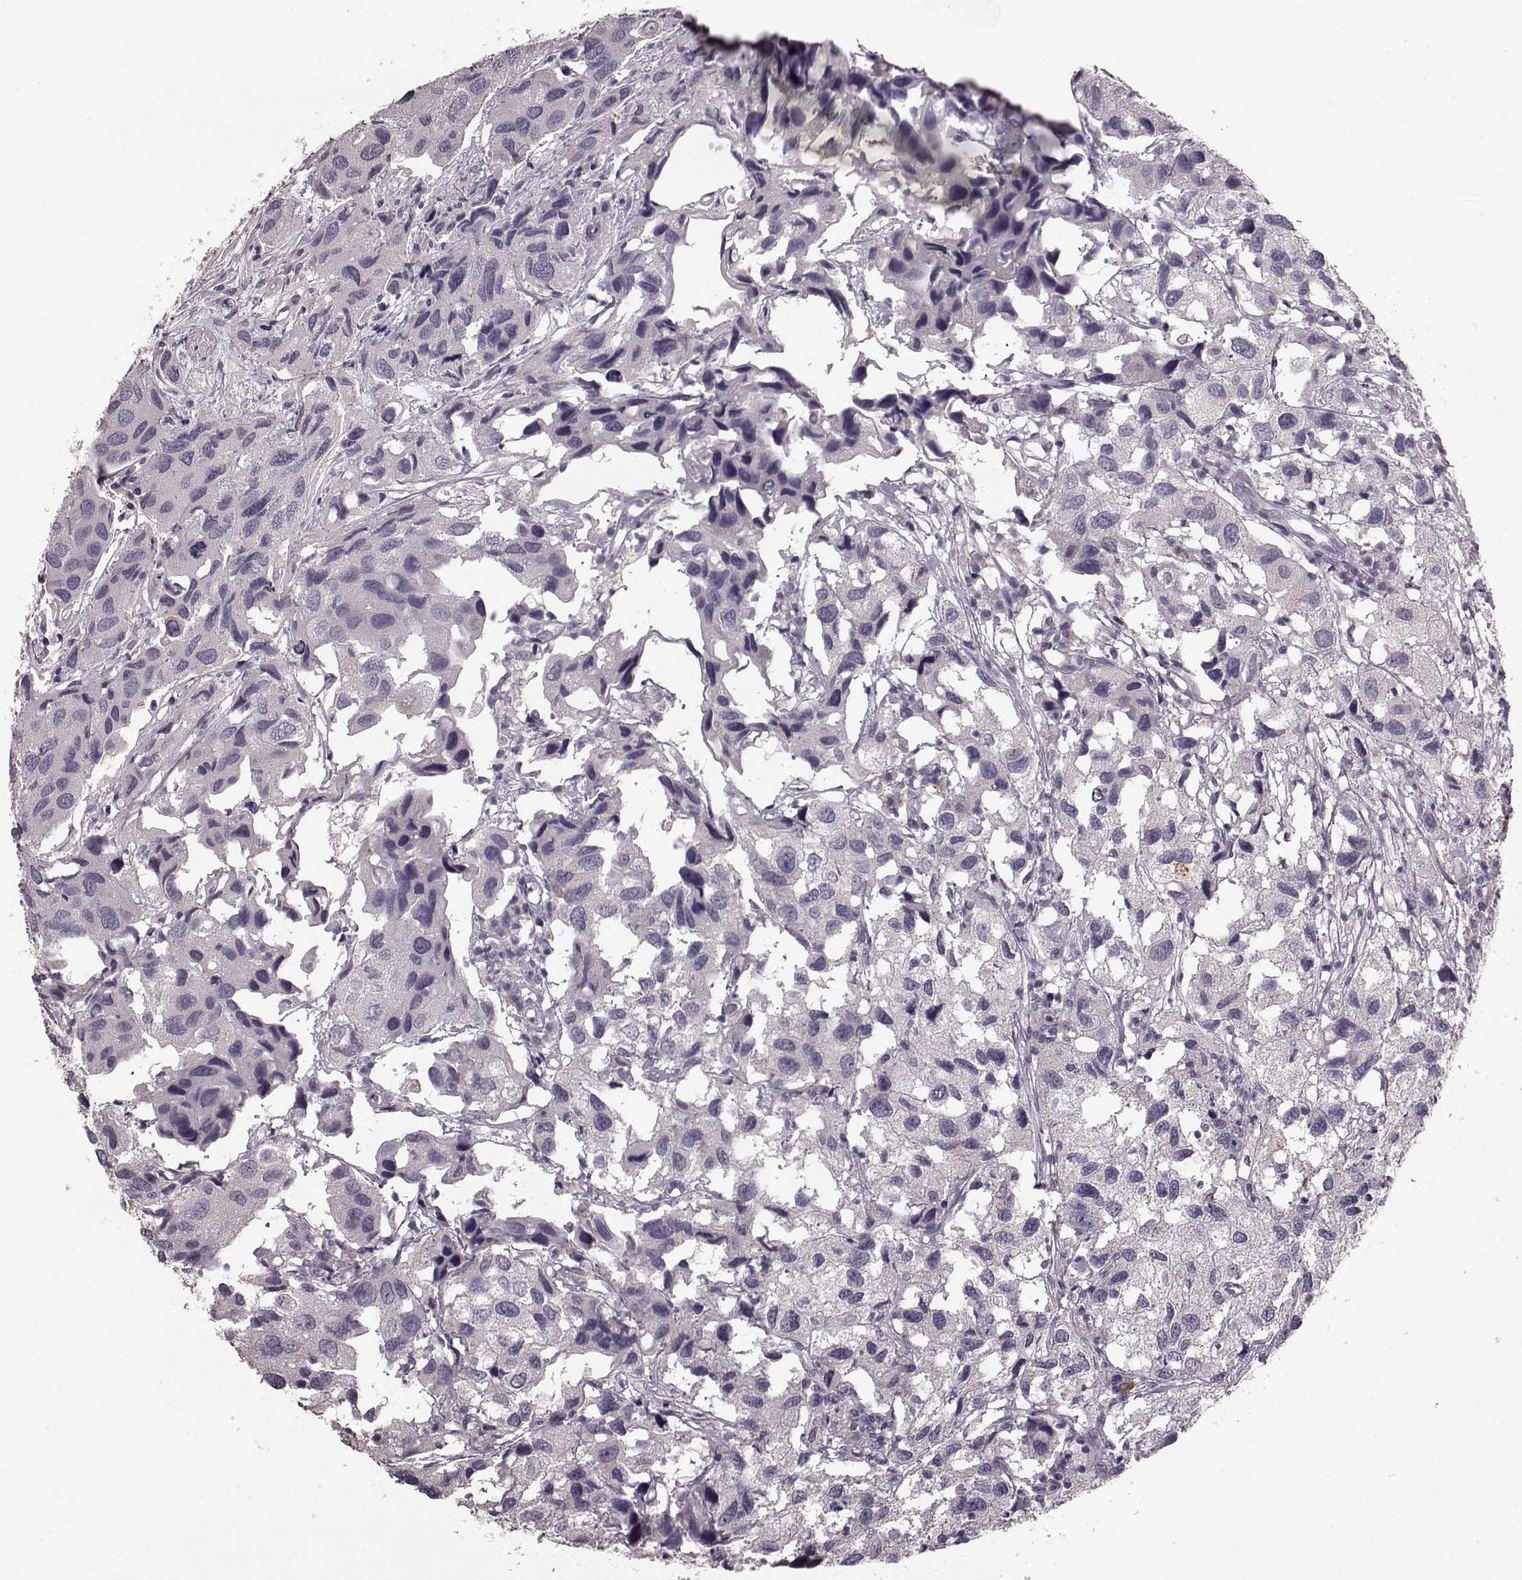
{"staining": {"intensity": "negative", "quantity": "none", "location": "none"}, "tissue": "urothelial cancer", "cell_type": "Tumor cells", "image_type": "cancer", "snomed": [{"axis": "morphology", "description": "Urothelial carcinoma, High grade"}, {"axis": "topography", "description": "Urinary bladder"}], "caption": "The micrograph reveals no significant staining in tumor cells of high-grade urothelial carcinoma.", "gene": "SLC52A3", "patient": {"sex": "male", "age": 79}}